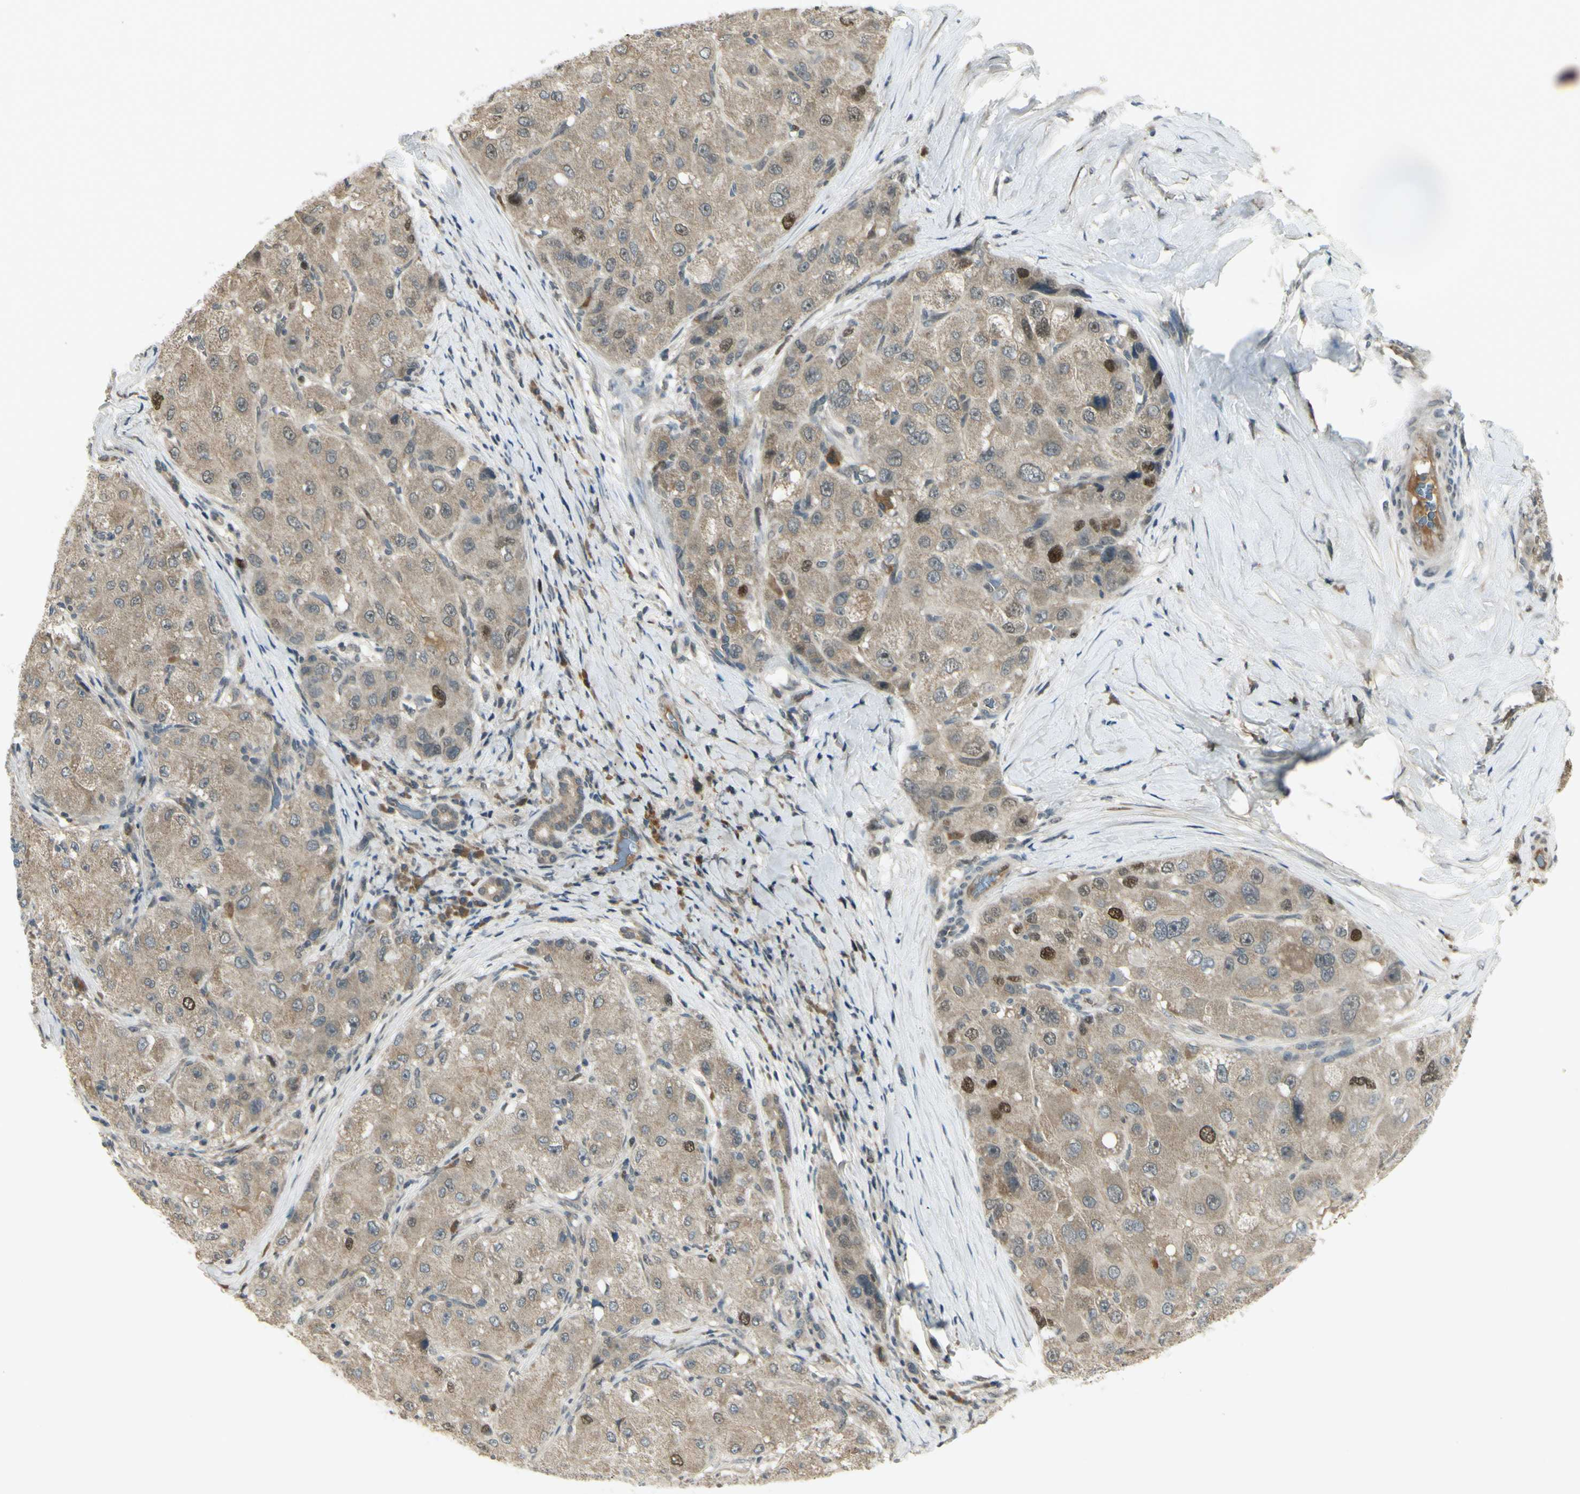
{"staining": {"intensity": "strong", "quantity": "<25%", "location": "nuclear"}, "tissue": "liver cancer", "cell_type": "Tumor cells", "image_type": "cancer", "snomed": [{"axis": "morphology", "description": "Carcinoma, Hepatocellular, NOS"}, {"axis": "topography", "description": "Liver"}], "caption": "Liver hepatocellular carcinoma tissue shows strong nuclear expression in approximately <25% of tumor cells, visualized by immunohistochemistry.", "gene": "RAD18", "patient": {"sex": "male", "age": 80}}